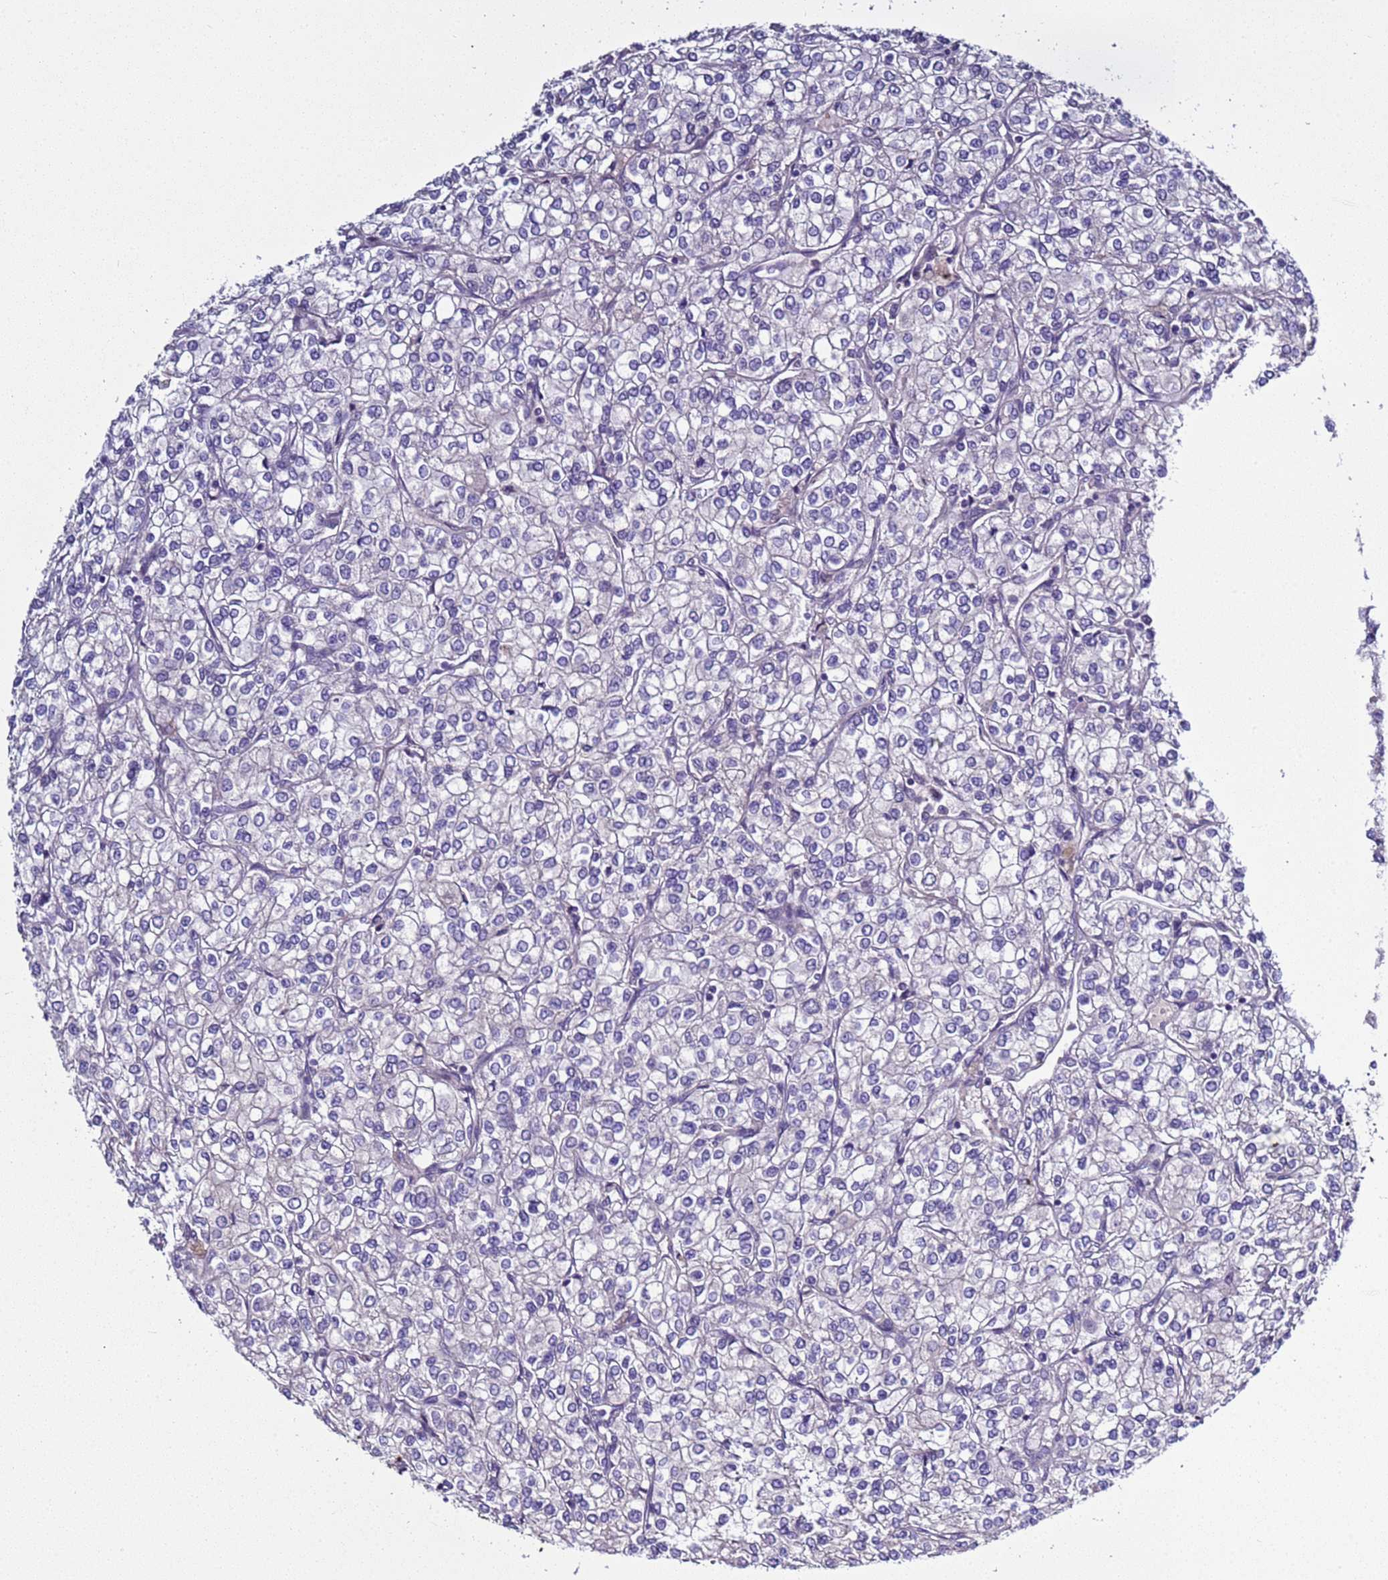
{"staining": {"intensity": "negative", "quantity": "none", "location": "none"}, "tissue": "renal cancer", "cell_type": "Tumor cells", "image_type": "cancer", "snomed": [{"axis": "morphology", "description": "Adenocarcinoma, NOS"}, {"axis": "topography", "description": "Kidney"}], "caption": "IHC of renal cancer displays no positivity in tumor cells. (DAB (3,3'-diaminobenzidine) immunohistochemistry (IHC) with hematoxylin counter stain).", "gene": "RABL2B", "patient": {"sex": "male", "age": 80}}